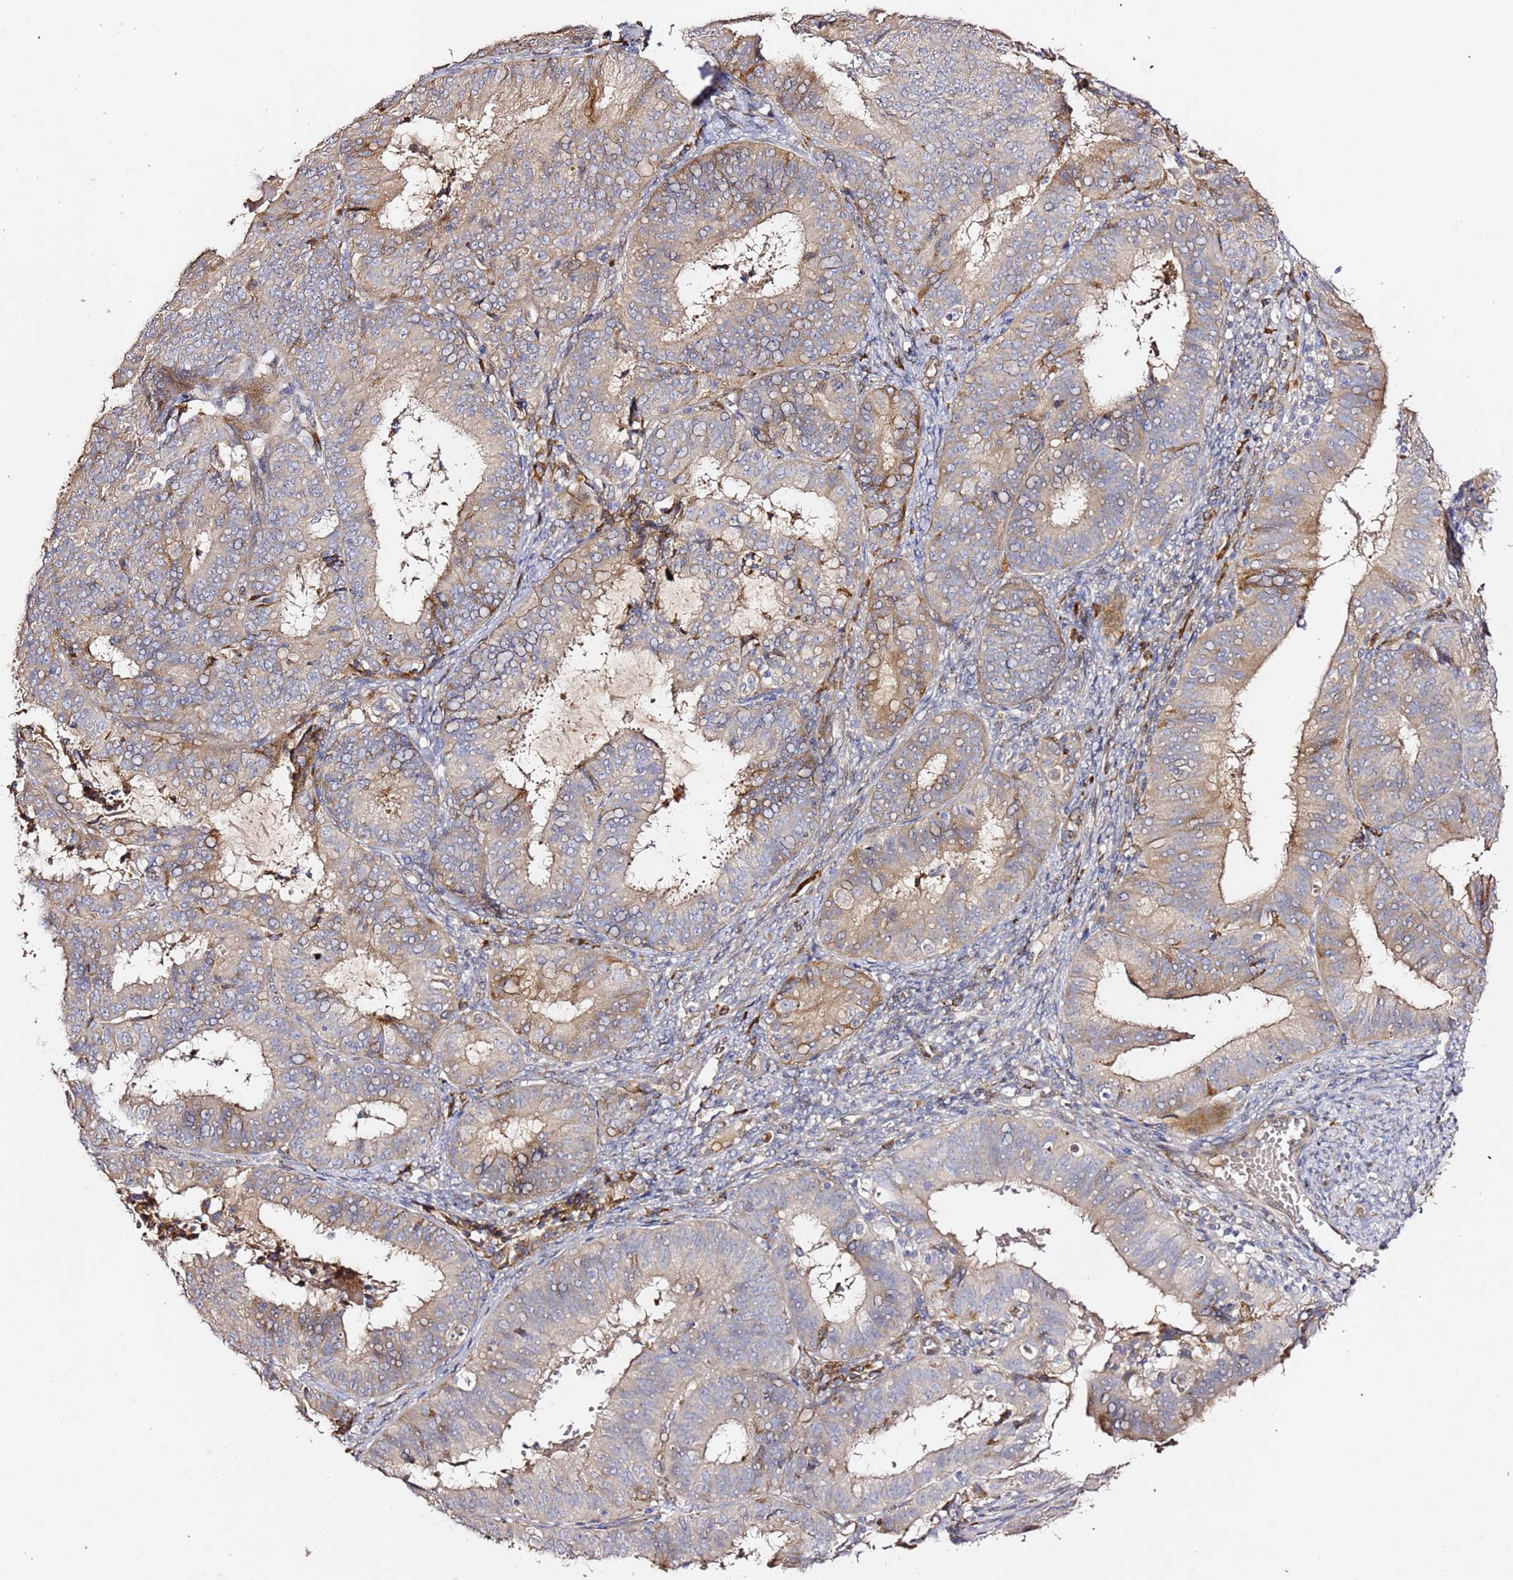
{"staining": {"intensity": "moderate", "quantity": "<25%", "location": "cytoplasmic/membranous"}, "tissue": "endometrial cancer", "cell_type": "Tumor cells", "image_type": "cancer", "snomed": [{"axis": "morphology", "description": "Adenocarcinoma, NOS"}, {"axis": "topography", "description": "Endometrium"}], "caption": "DAB (3,3'-diaminobenzidine) immunohistochemical staining of adenocarcinoma (endometrial) shows moderate cytoplasmic/membranous protein positivity in approximately <25% of tumor cells.", "gene": "HSD17B7", "patient": {"sex": "female", "age": 51}}